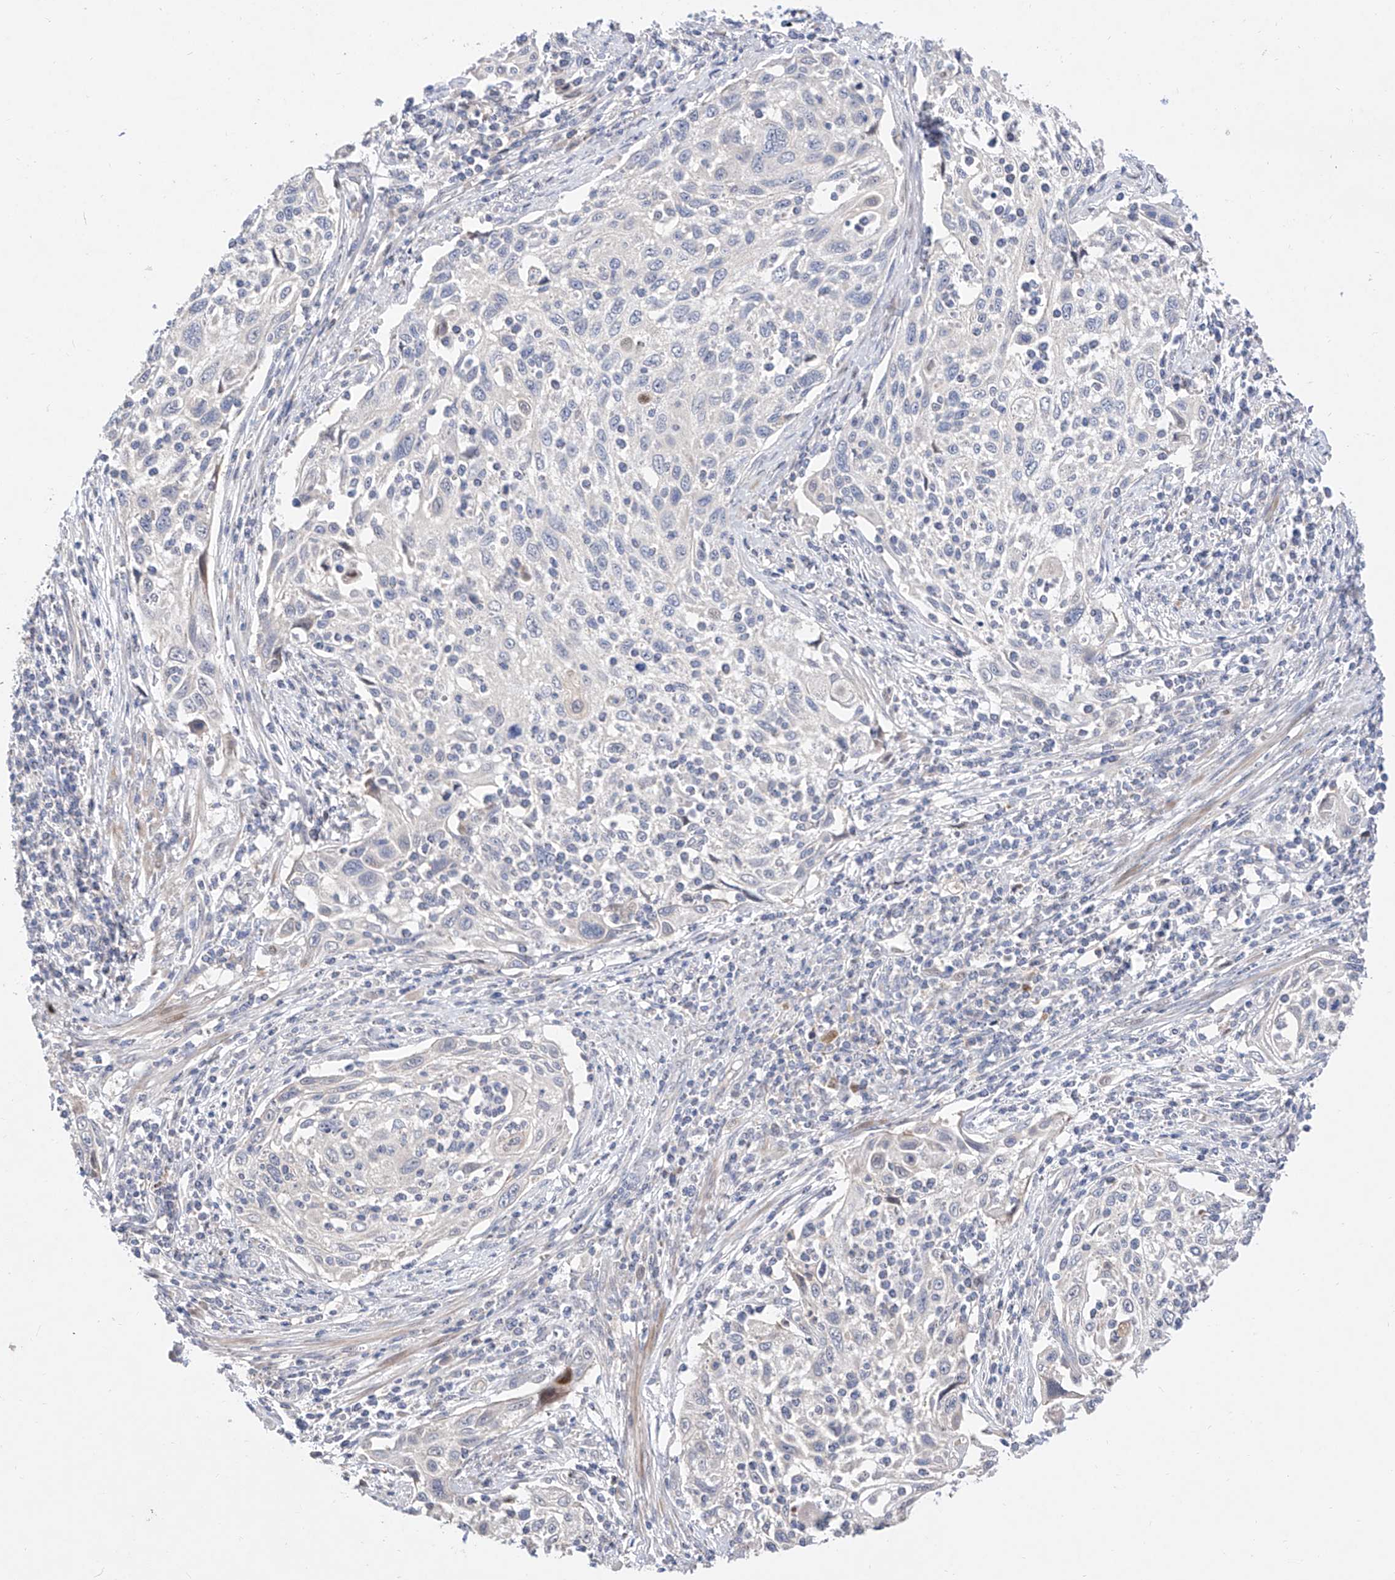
{"staining": {"intensity": "negative", "quantity": "none", "location": "none"}, "tissue": "cervical cancer", "cell_type": "Tumor cells", "image_type": "cancer", "snomed": [{"axis": "morphology", "description": "Squamous cell carcinoma, NOS"}, {"axis": "topography", "description": "Cervix"}], "caption": "Immunohistochemistry micrograph of neoplastic tissue: squamous cell carcinoma (cervical) stained with DAB (3,3'-diaminobenzidine) reveals no significant protein expression in tumor cells.", "gene": "FUCA2", "patient": {"sex": "female", "age": 70}}